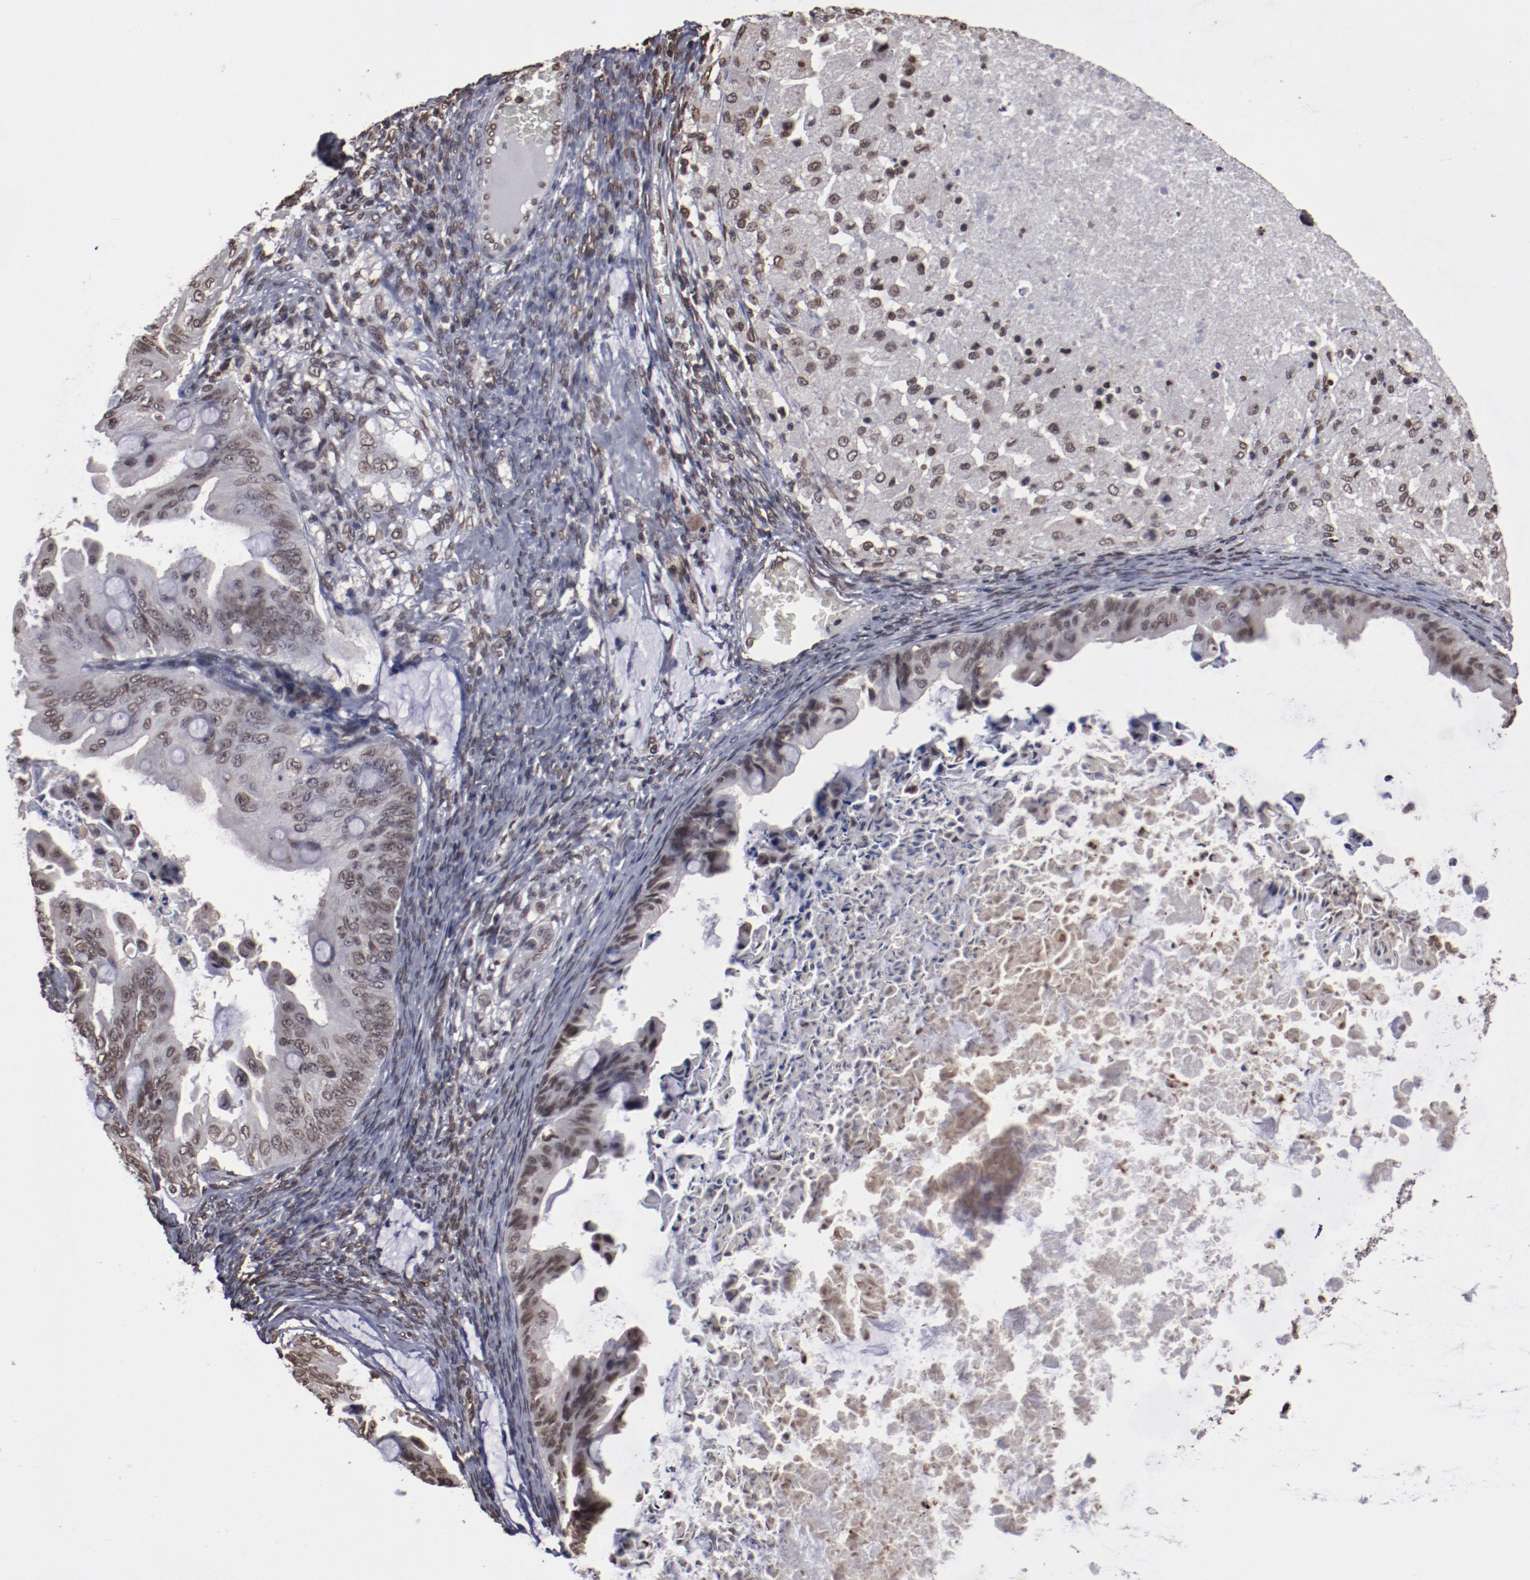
{"staining": {"intensity": "moderate", "quantity": ">75%", "location": "nuclear"}, "tissue": "ovarian cancer", "cell_type": "Tumor cells", "image_type": "cancer", "snomed": [{"axis": "morphology", "description": "Cystadenocarcinoma, mucinous, NOS"}, {"axis": "topography", "description": "Ovary"}], "caption": "DAB (3,3'-diaminobenzidine) immunohistochemical staining of human ovarian cancer (mucinous cystadenocarcinoma) displays moderate nuclear protein expression in approximately >75% of tumor cells. (brown staining indicates protein expression, while blue staining denotes nuclei).", "gene": "AKT1", "patient": {"sex": "female", "age": 37}}